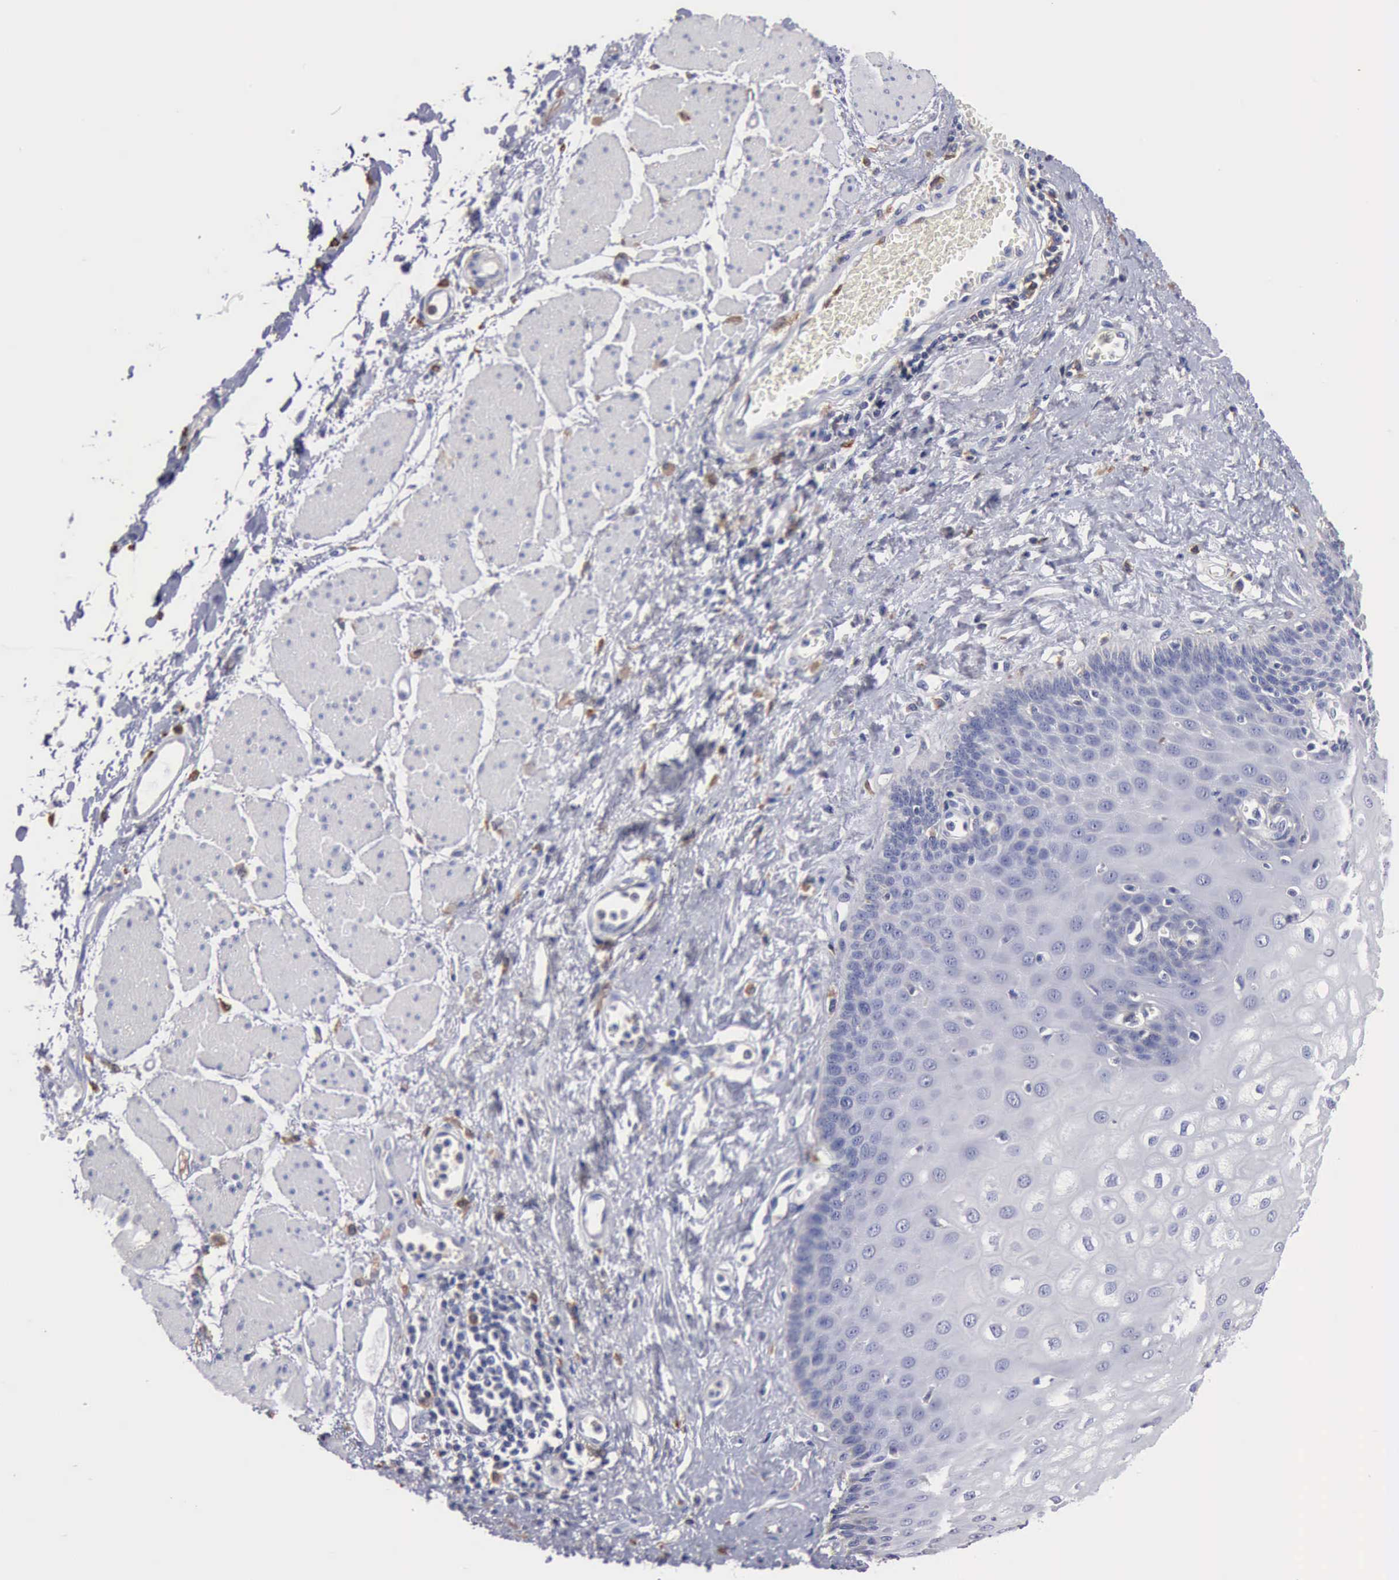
{"staining": {"intensity": "negative", "quantity": "none", "location": "none"}, "tissue": "esophagus", "cell_type": "Squamous epithelial cells", "image_type": "normal", "snomed": [{"axis": "morphology", "description": "Normal tissue, NOS"}, {"axis": "topography", "description": "Esophagus"}], "caption": "High power microscopy image of an immunohistochemistry photomicrograph of normal esophagus, revealing no significant expression in squamous epithelial cells. The staining is performed using DAB (3,3'-diaminobenzidine) brown chromogen with nuclei counter-stained in using hematoxylin.", "gene": "PTGS2", "patient": {"sex": "male", "age": 65}}